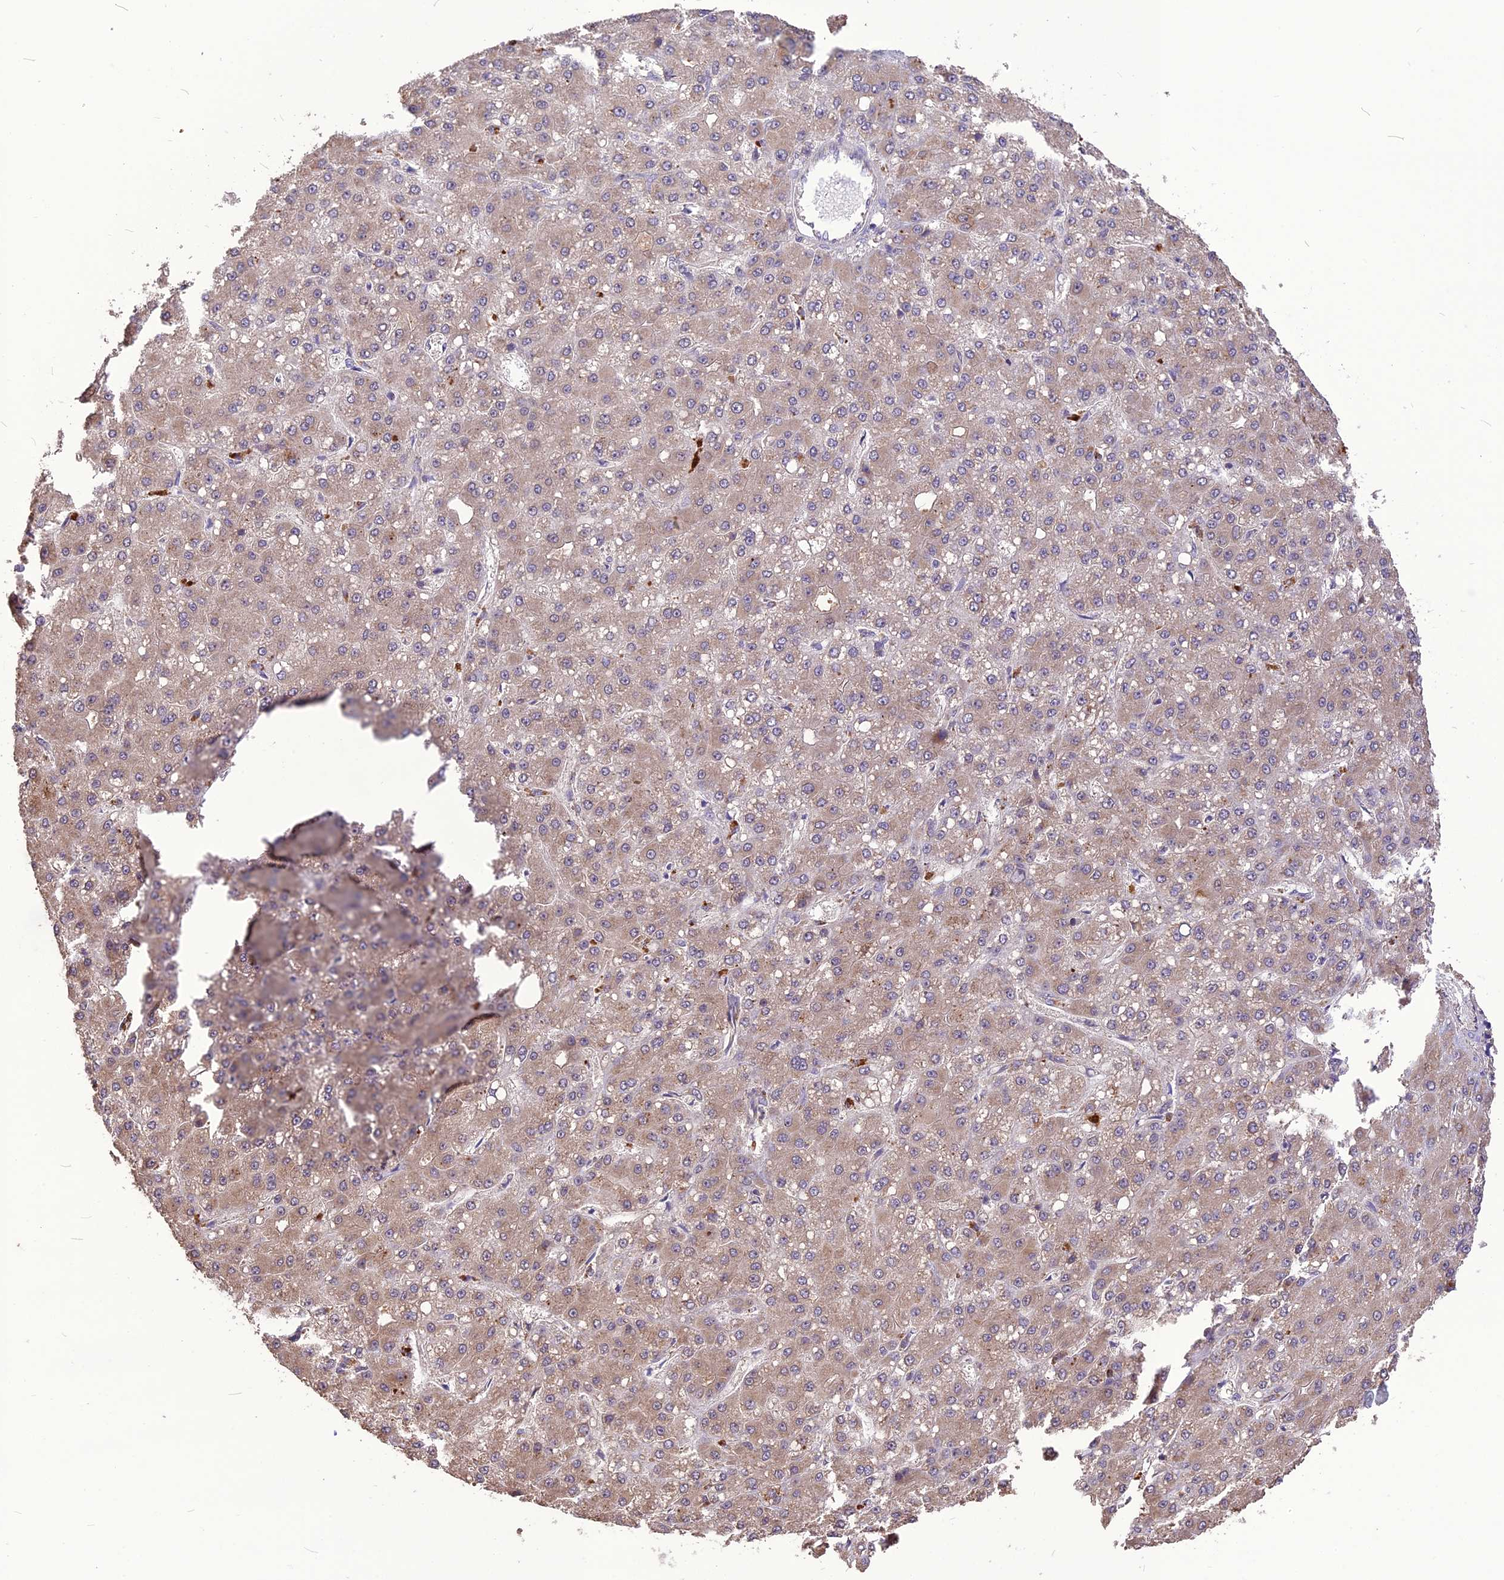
{"staining": {"intensity": "weak", "quantity": "25%-75%", "location": "cytoplasmic/membranous"}, "tissue": "liver cancer", "cell_type": "Tumor cells", "image_type": "cancer", "snomed": [{"axis": "morphology", "description": "Carcinoma, Hepatocellular, NOS"}, {"axis": "topography", "description": "Liver"}], "caption": "Brown immunohistochemical staining in human liver hepatocellular carcinoma exhibits weak cytoplasmic/membranous expression in approximately 25%-75% of tumor cells. The staining is performed using DAB brown chromogen to label protein expression. The nuclei are counter-stained blue using hematoxylin.", "gene": "NUDT8", "patient": {"sex": "male", "age": 67}}